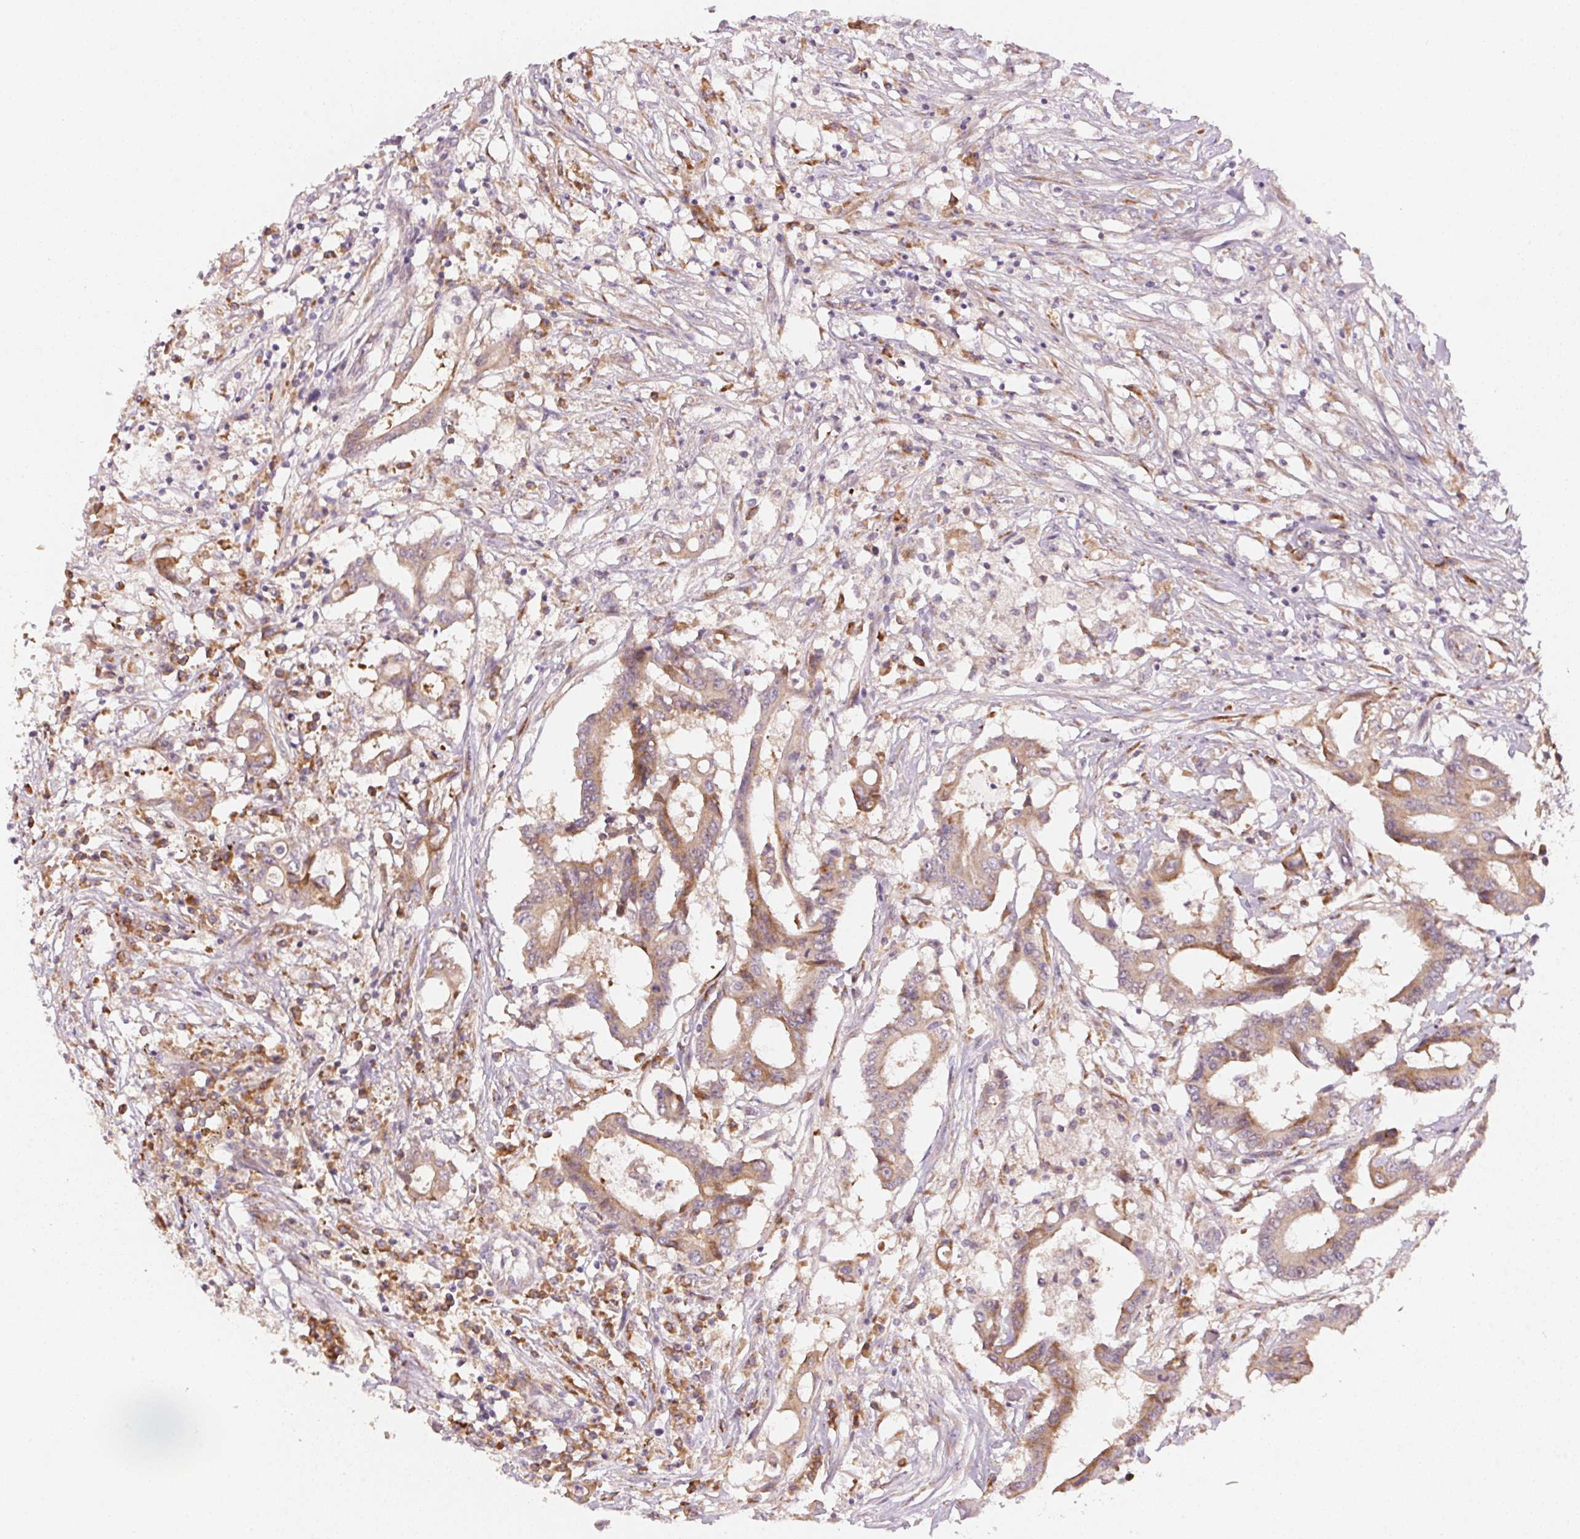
{"staining": {"intensity": "moderate", "quantity": ">75%", "location": "cytoplasmic/membranous"}, "tissue": "colorectal cancer", "cell_type": "Tumor cells", "image_type": "cancer", "snomed": [{"axis": "morphology", "description": "Adenocarcinoma, NOS"}, {"axis": "topography", "description": "Rectum"}], "caption": "High-magnification brightfield microscopy of adenocarcinoma (colorectal) stained with DAB (3,3'-diaminobenzidine) (brown) and counterstained with hematoxylin (blue). tumor cells exhibit moderate cytoplasmic/membranous expression is appreciated in approximately>75% of cells. (IHC, brightfield microscopy, high magnification).", "gene": "BLOC1S2", "patient": {"sex": "male", "age": 54}}